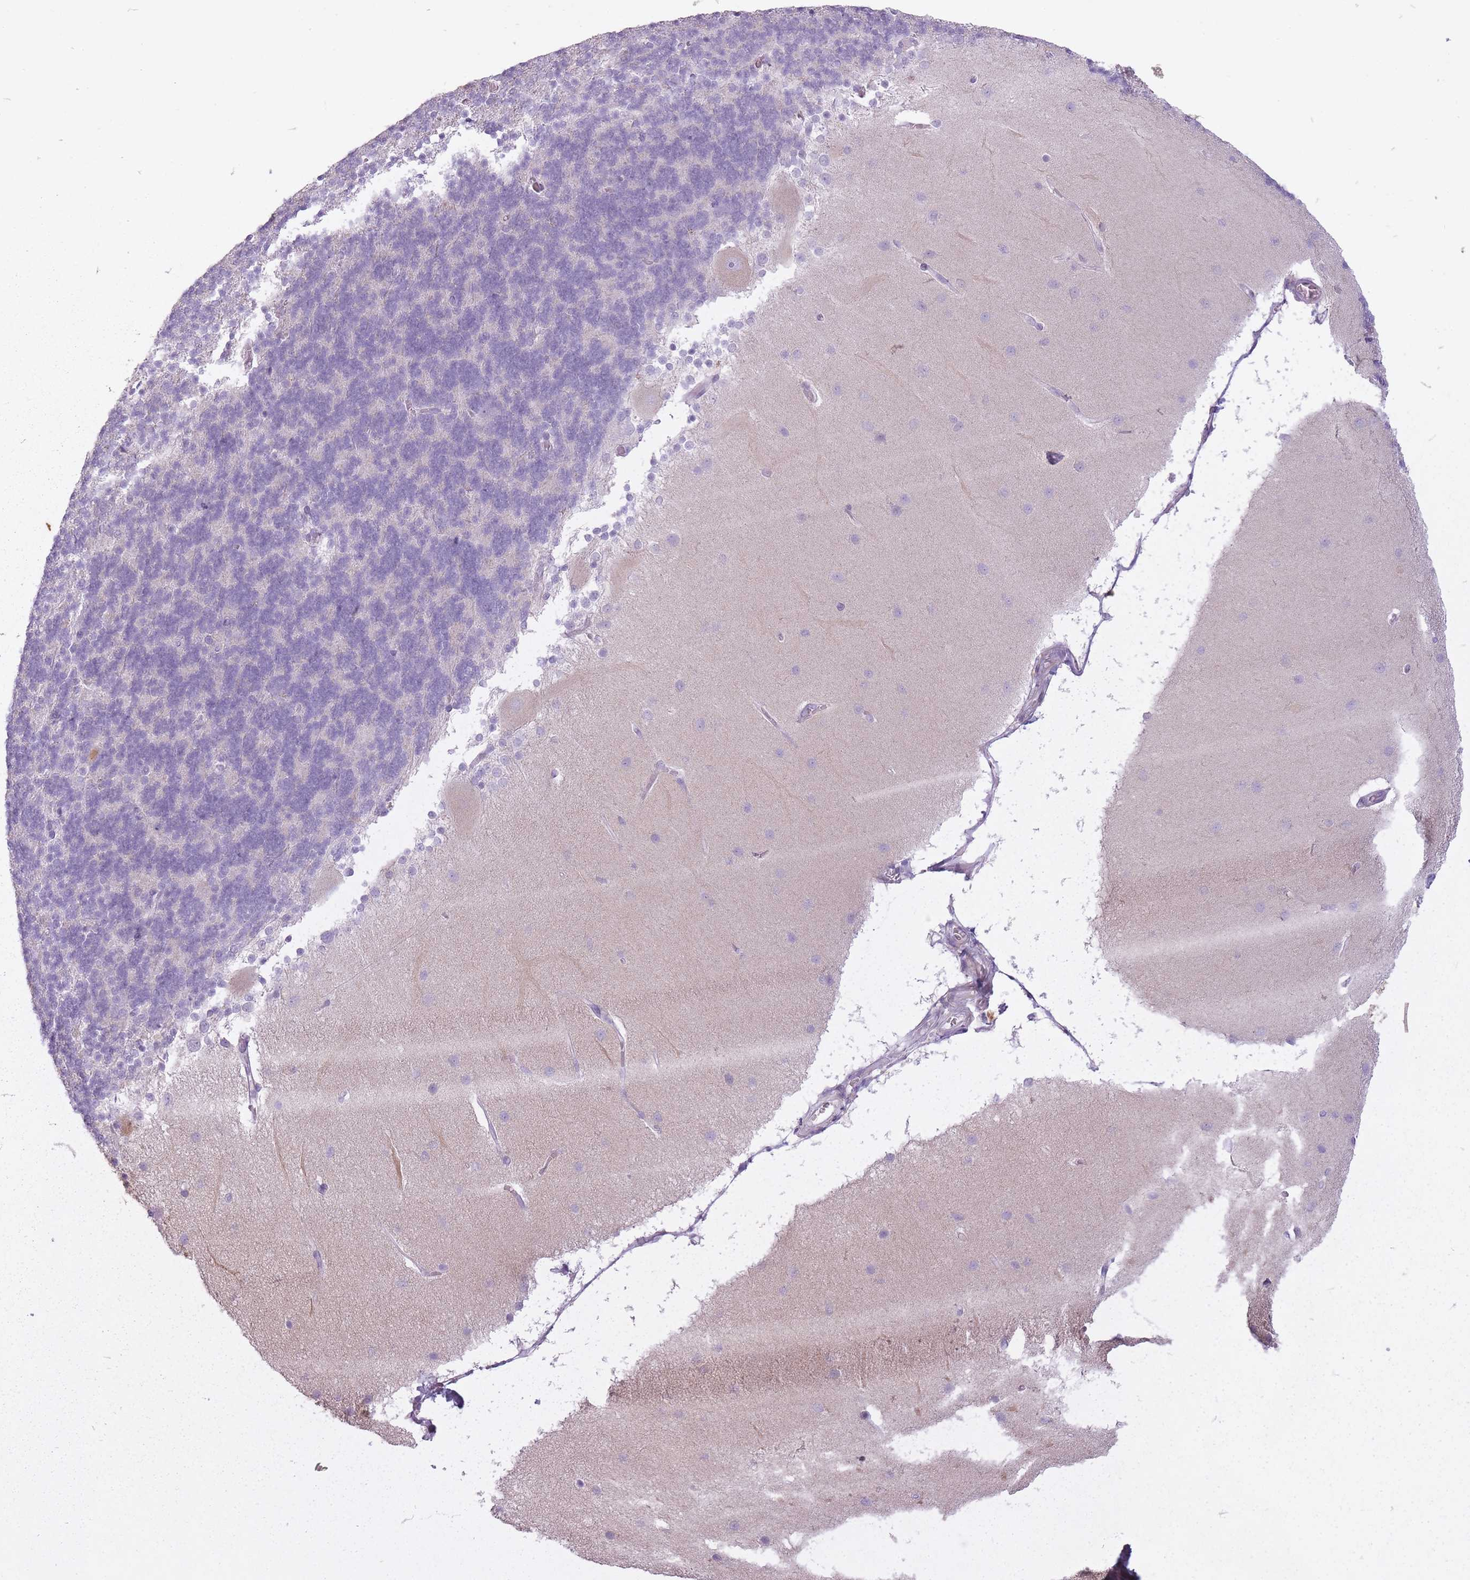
{"staining": {"intensity": "negative", "quantity": "none", "location": "none"}, "tissue": "cerebellum", "cell_type": "Cells in granular layer", "image_type": "normal", "snomed": [{"axis": "morphology", "description": "Normal tissue, NOS"}, {"axis": "topography", "description": "Cerebellum"}], "caption": "The photomicrograph demonstrates no staining of cells in granular layer in benign cerebellum. (DAB immunohistochemistry visualized using brightfield microscopy, high magnification).", "gene": "RFX4", "patient": {"sex": "female", "age": 54}}